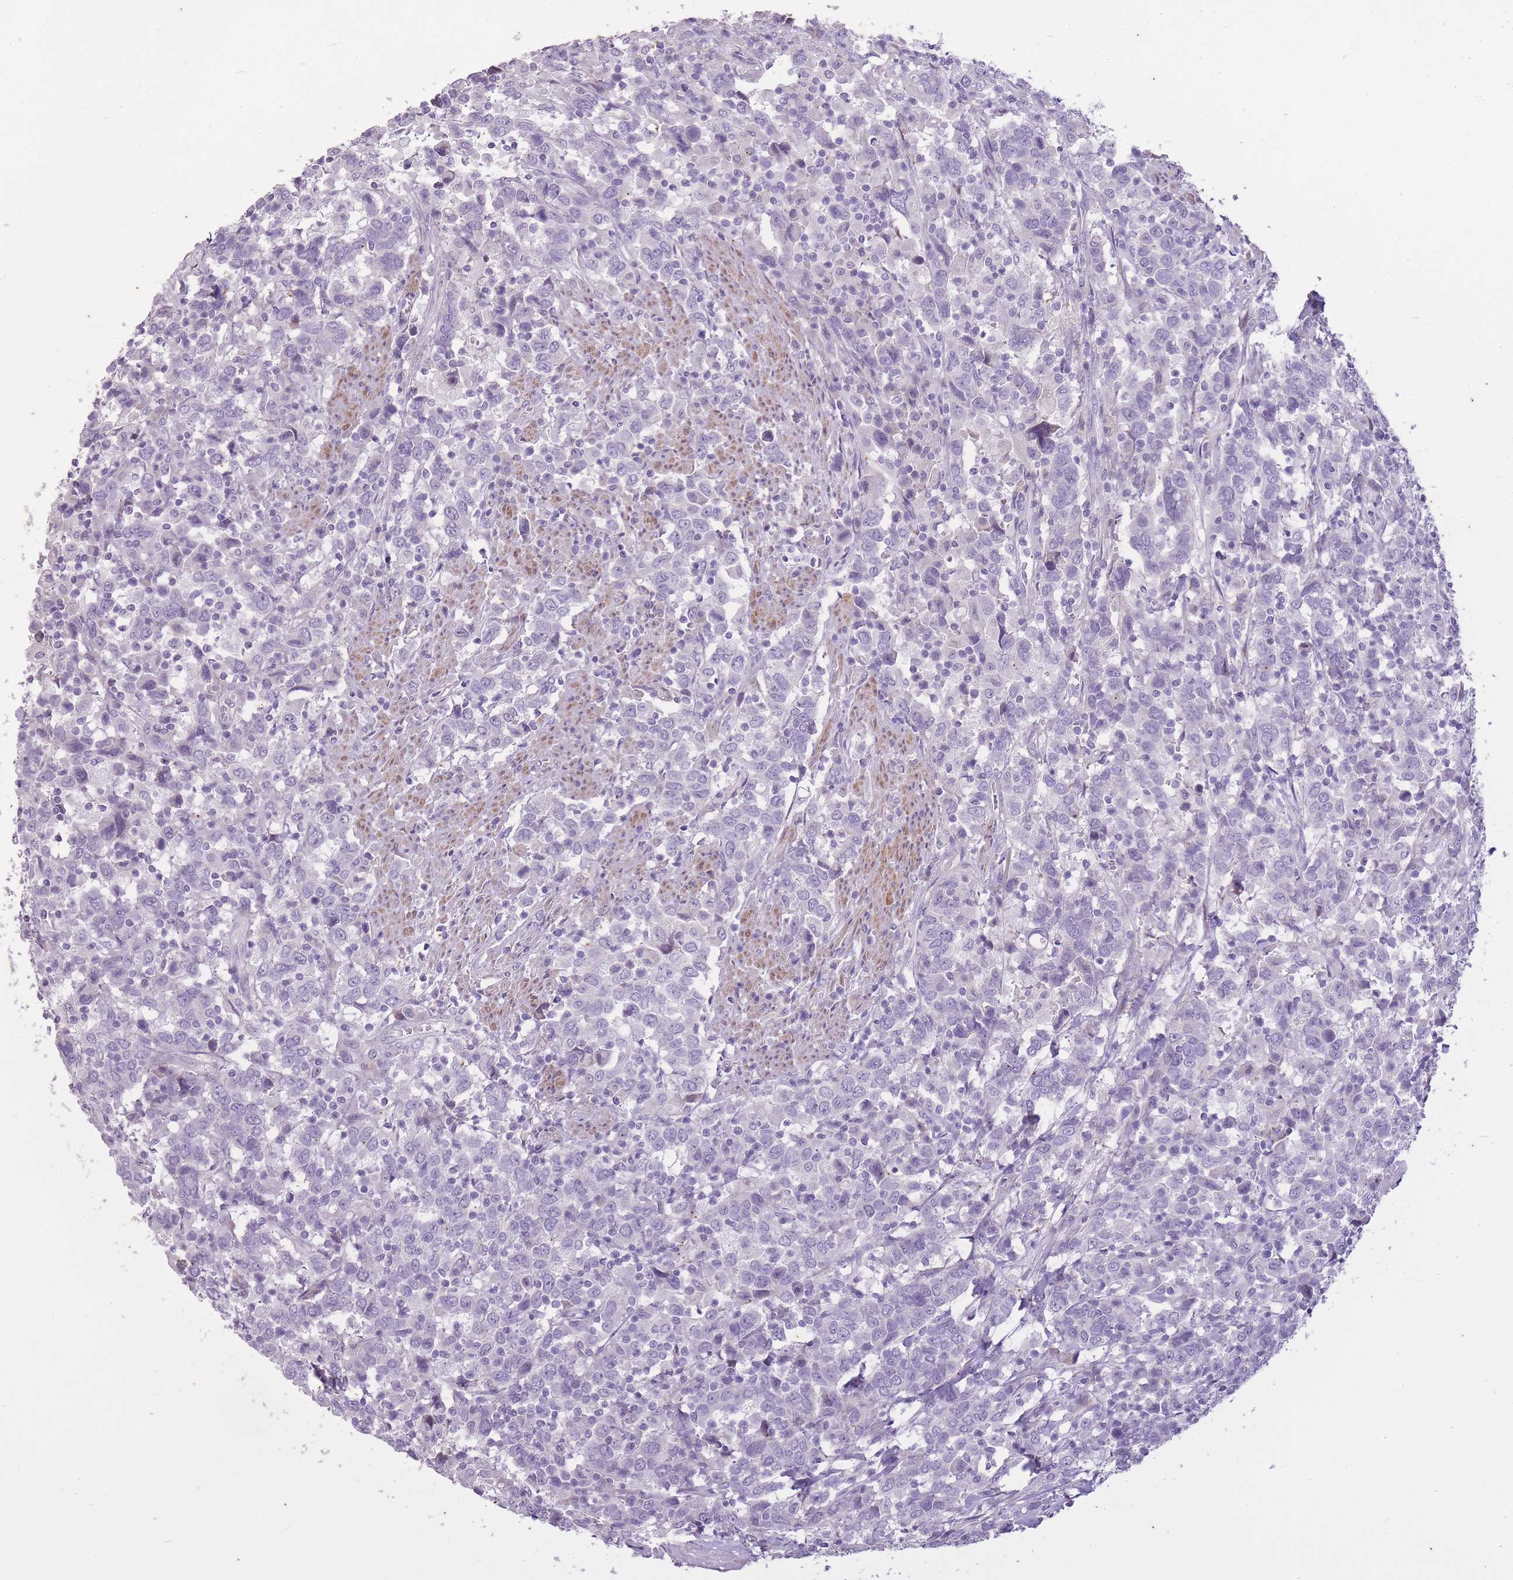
{"staining": {"intensity": "negative", "quantity": "none", "location": "none"}, "tissue": "urothelial cancer", "cell_type": "Tumor cells", "image_type": "cancer", "snomed": [{"axis": "morphology", "description": "Urothelial carcinoma, High grade"}, {"axis": "topography", "description": "Urinary bladder"}], "caption": "This is an IHC micrograph of high-grade urothelial carcinoma. There is no staining in tumor cells.", "gene": "CNTNAP3", "patient": {"sex": "male", "age": 61}}